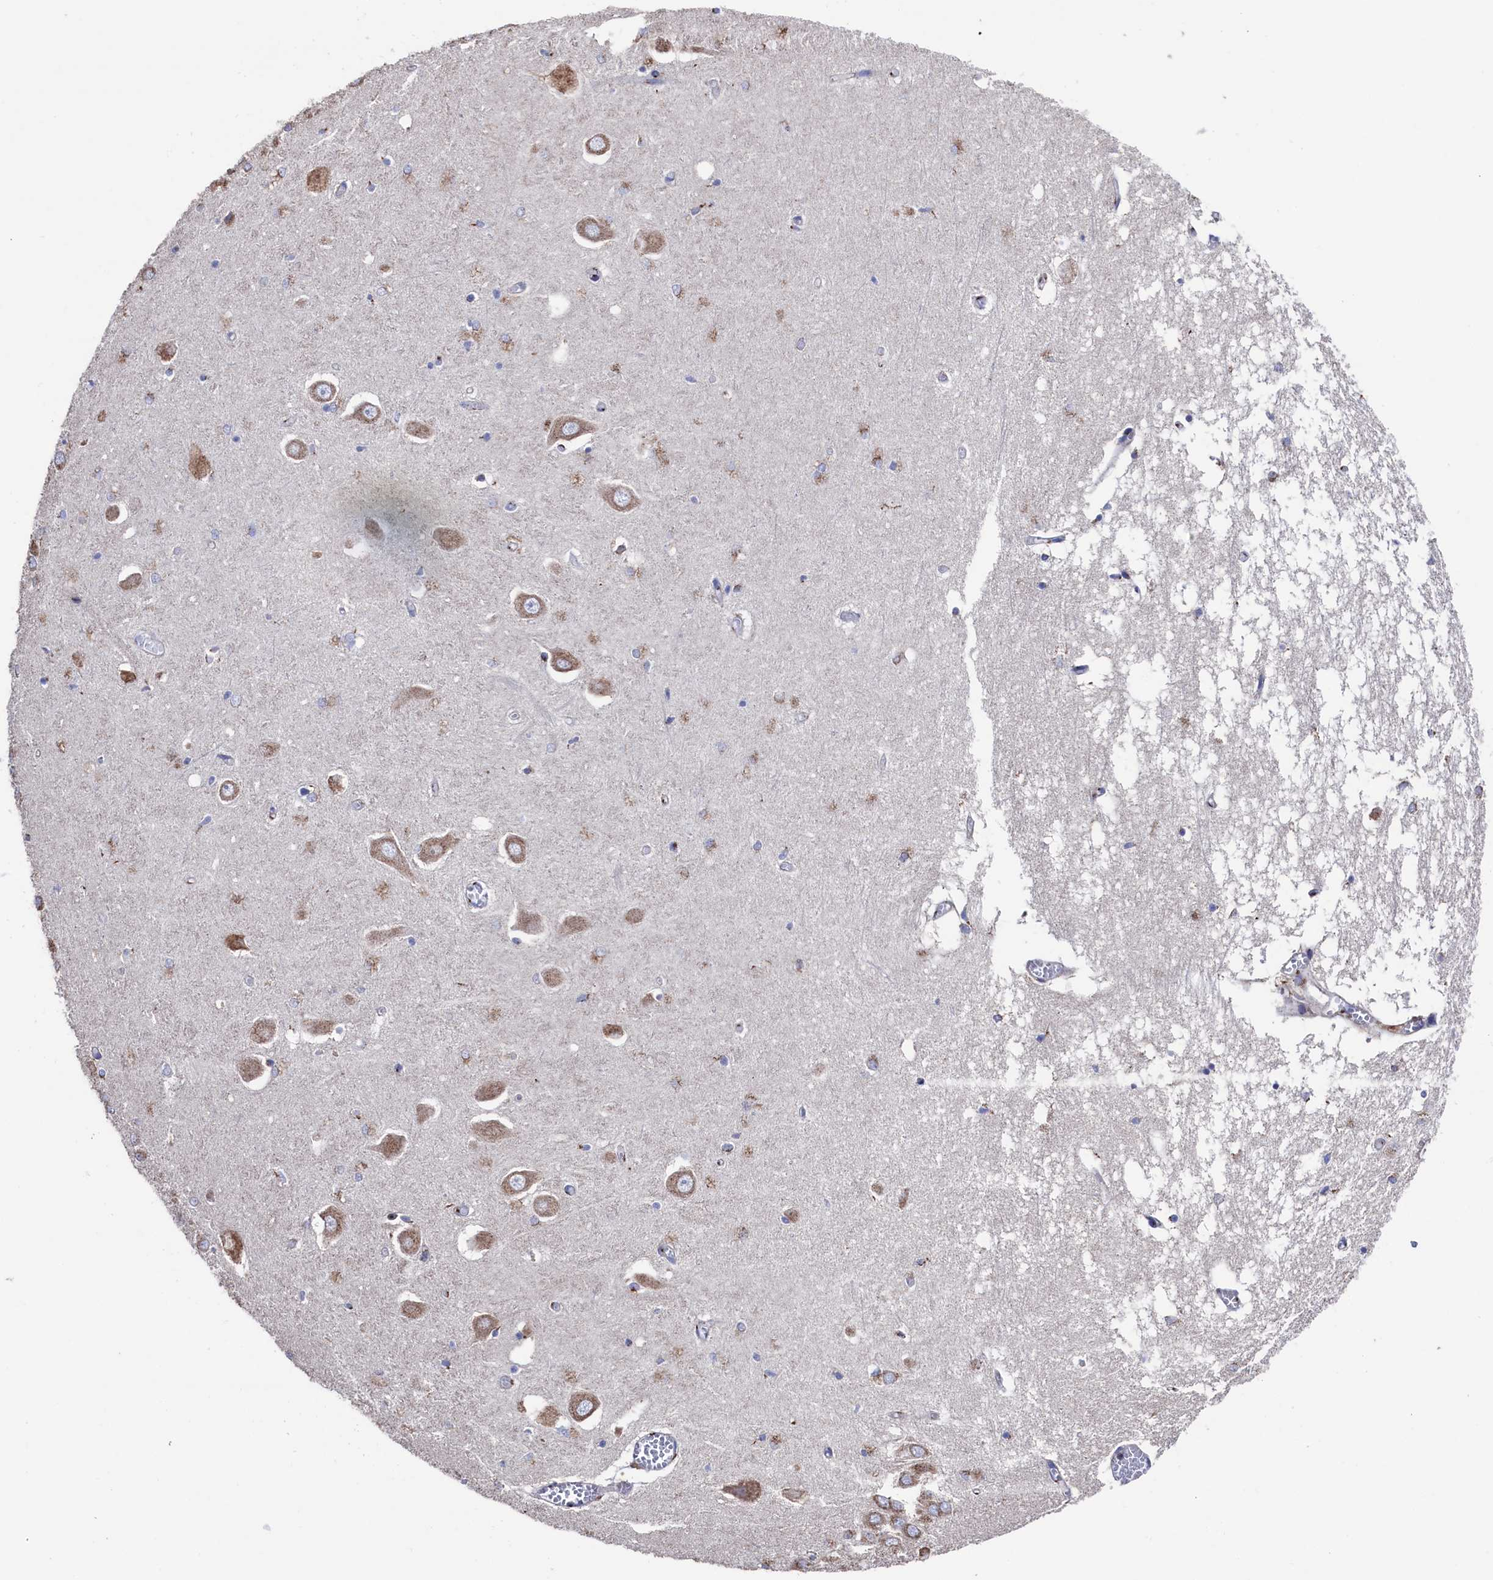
{"staining": {"intensity": "moderate", "quantity": "<25%", "location": "cytoplasmic/membranous"}, "tissue": "hippocampus", "cell_type": "Glial cells", "image_type": "normal", "snomed": [{"axis": "morphology", "description": "Normal tissue, NOS"}, {"axis": "topography", "description": "Hippocampus"}], "caption": "This photomicrograph exhibits immunohistochemistry staining of unremarkable hippocampus, with low moderate cytoplasmic/membranous staining in about <25% of glial cells.", "gene": "PRRC1", "patient": {"sex": "male", "age": 70}}